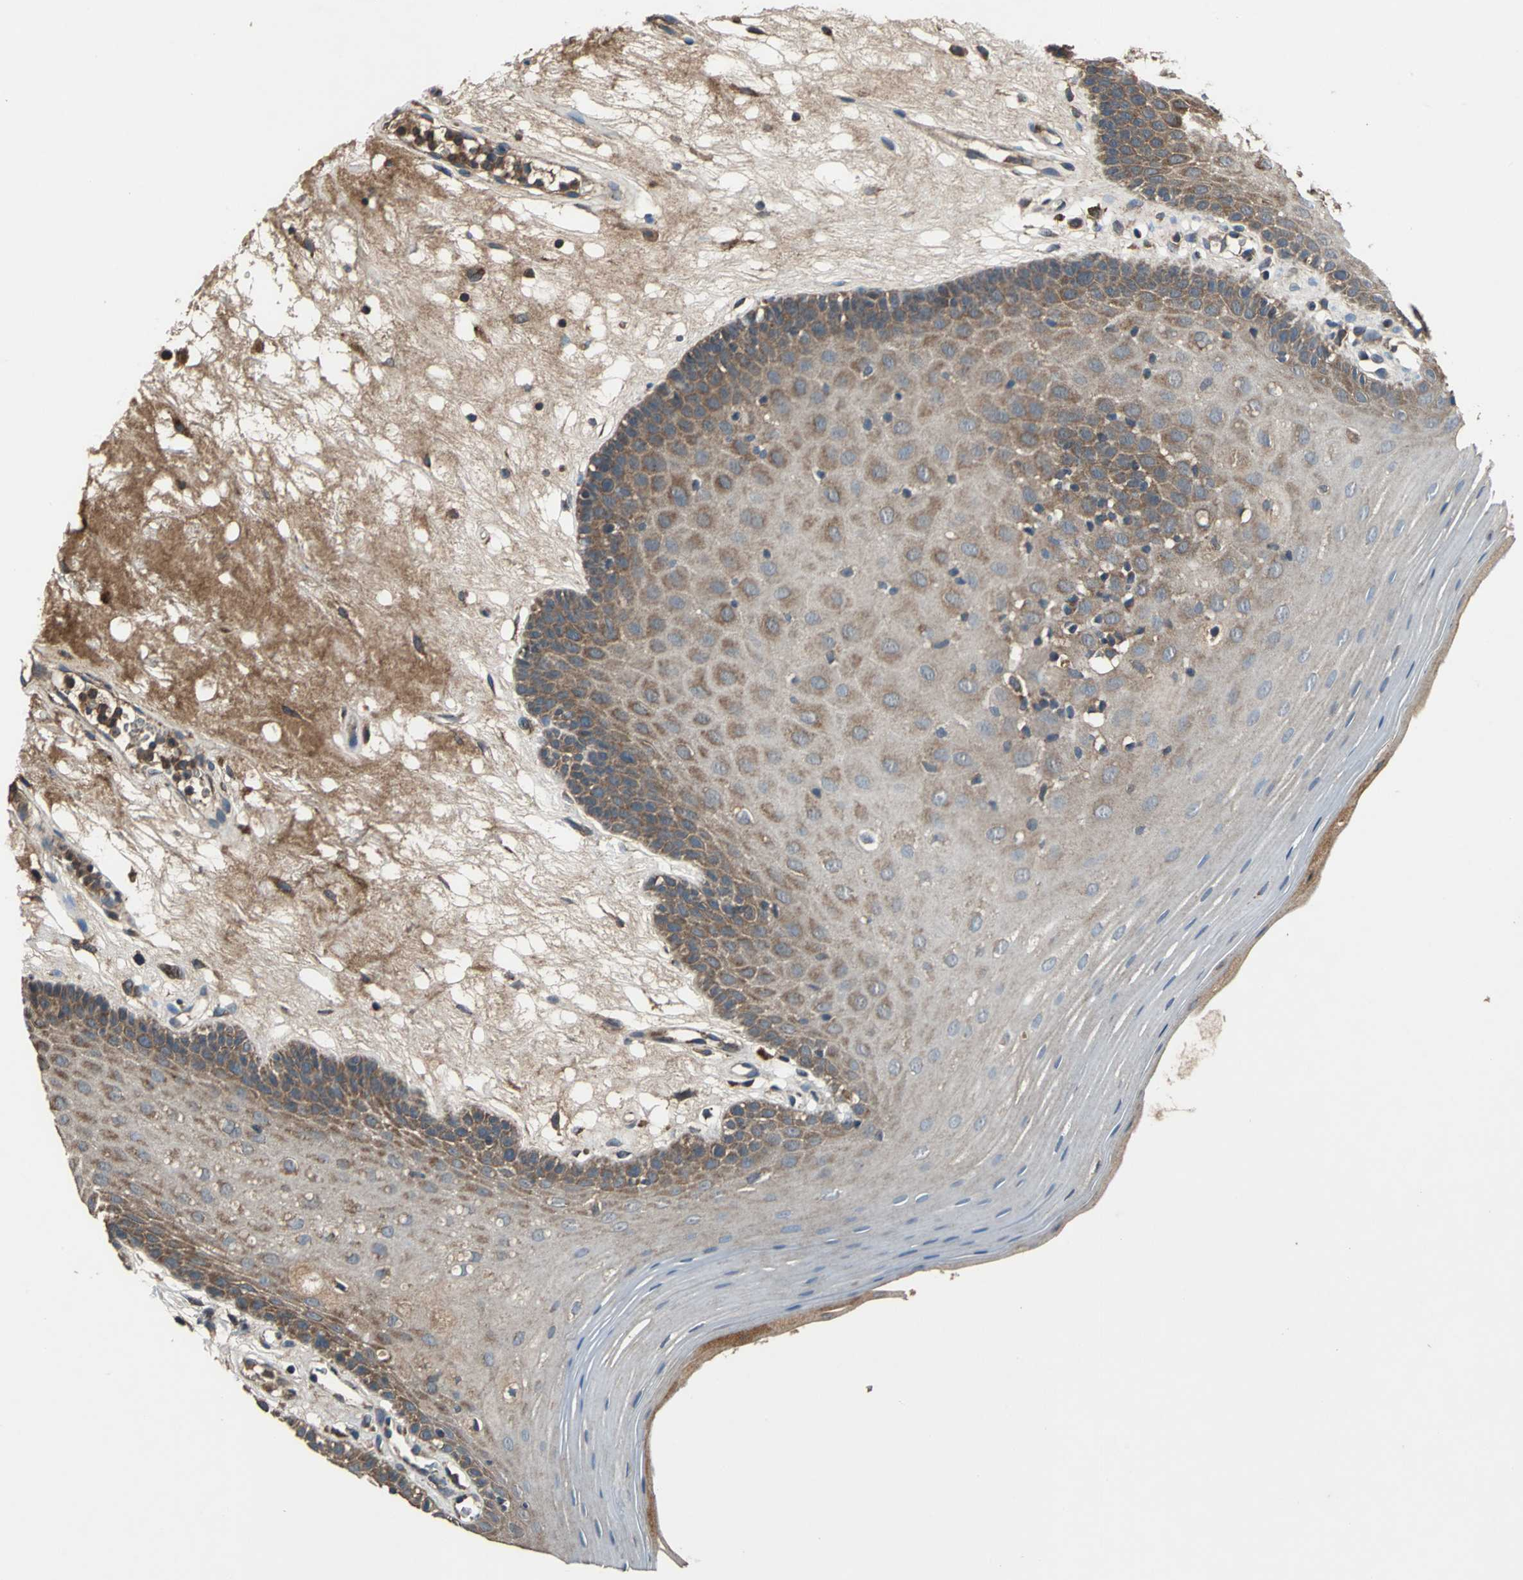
{"staining": {"intensity": "strong", "quantity": ">75%", "location": "cytoplasmic/membranous"}, "tissue": "oral mucosa", "cell_type": "Squamous epithelial cells", "image_type": "normal", "snomed": [{"axis": "morphology", "description": "Normal tissue, NOS"}, {"axis": "morphology", "description": "Squamous cell carcinoma, NOS"}, {"axis": "topography", "description": "Skeletal muscle"}, {"axis": "topography", "description": "Oral tissue"}, {"axis": "topography", "description": "Head-Neck"}], "caption": "Strong cytoplasmic/membranous expression is appreciated in approximately >75% of squamous epithelial cells in normal oral mucosa.", "gene": "ZNF608", "patient": {"sex": "male", "age": 71}}